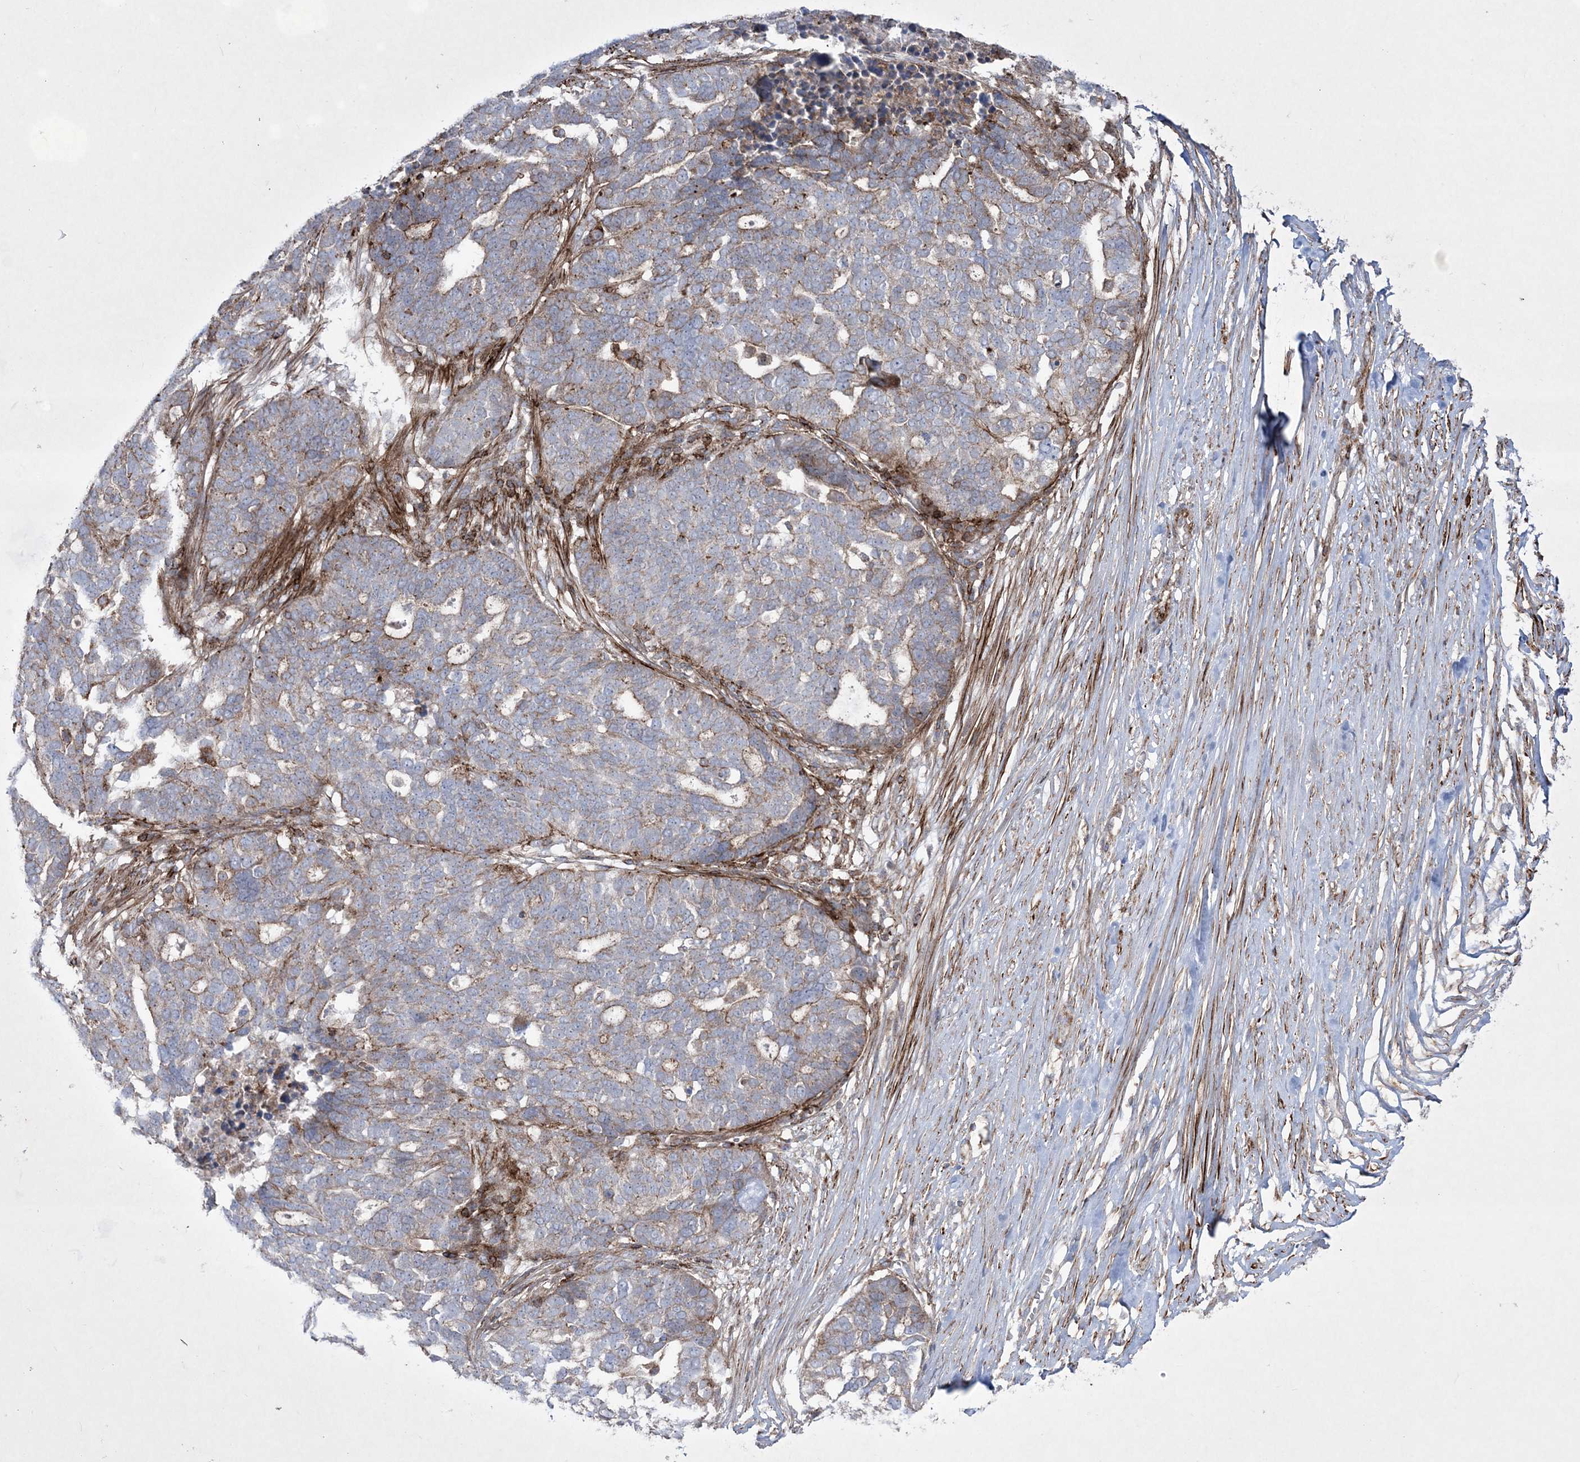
{"staining": {"intensity": "weak", "quantity": "25%-75%", "location": "cytoplasmic/membranous"}, "tissue": "ovarian cancer", "cell_type": "Tumor cells", "image_type": "cancer", "snomed": [{"axis": "morphology", "description": "Cystadenocarcinoma, serous, NOS"}, {"axis": "topography", "description": "Ovary"}], "caption": "Human ovarian cancer (serous cystadenocarcinoma) stained for a protein (brown) reveals weak cytoplasmic/membranous positive expression in about 25%-75% of tumor cells.", "gene": "RICTOR", "patient": {"sex": "female", "age": 59}}